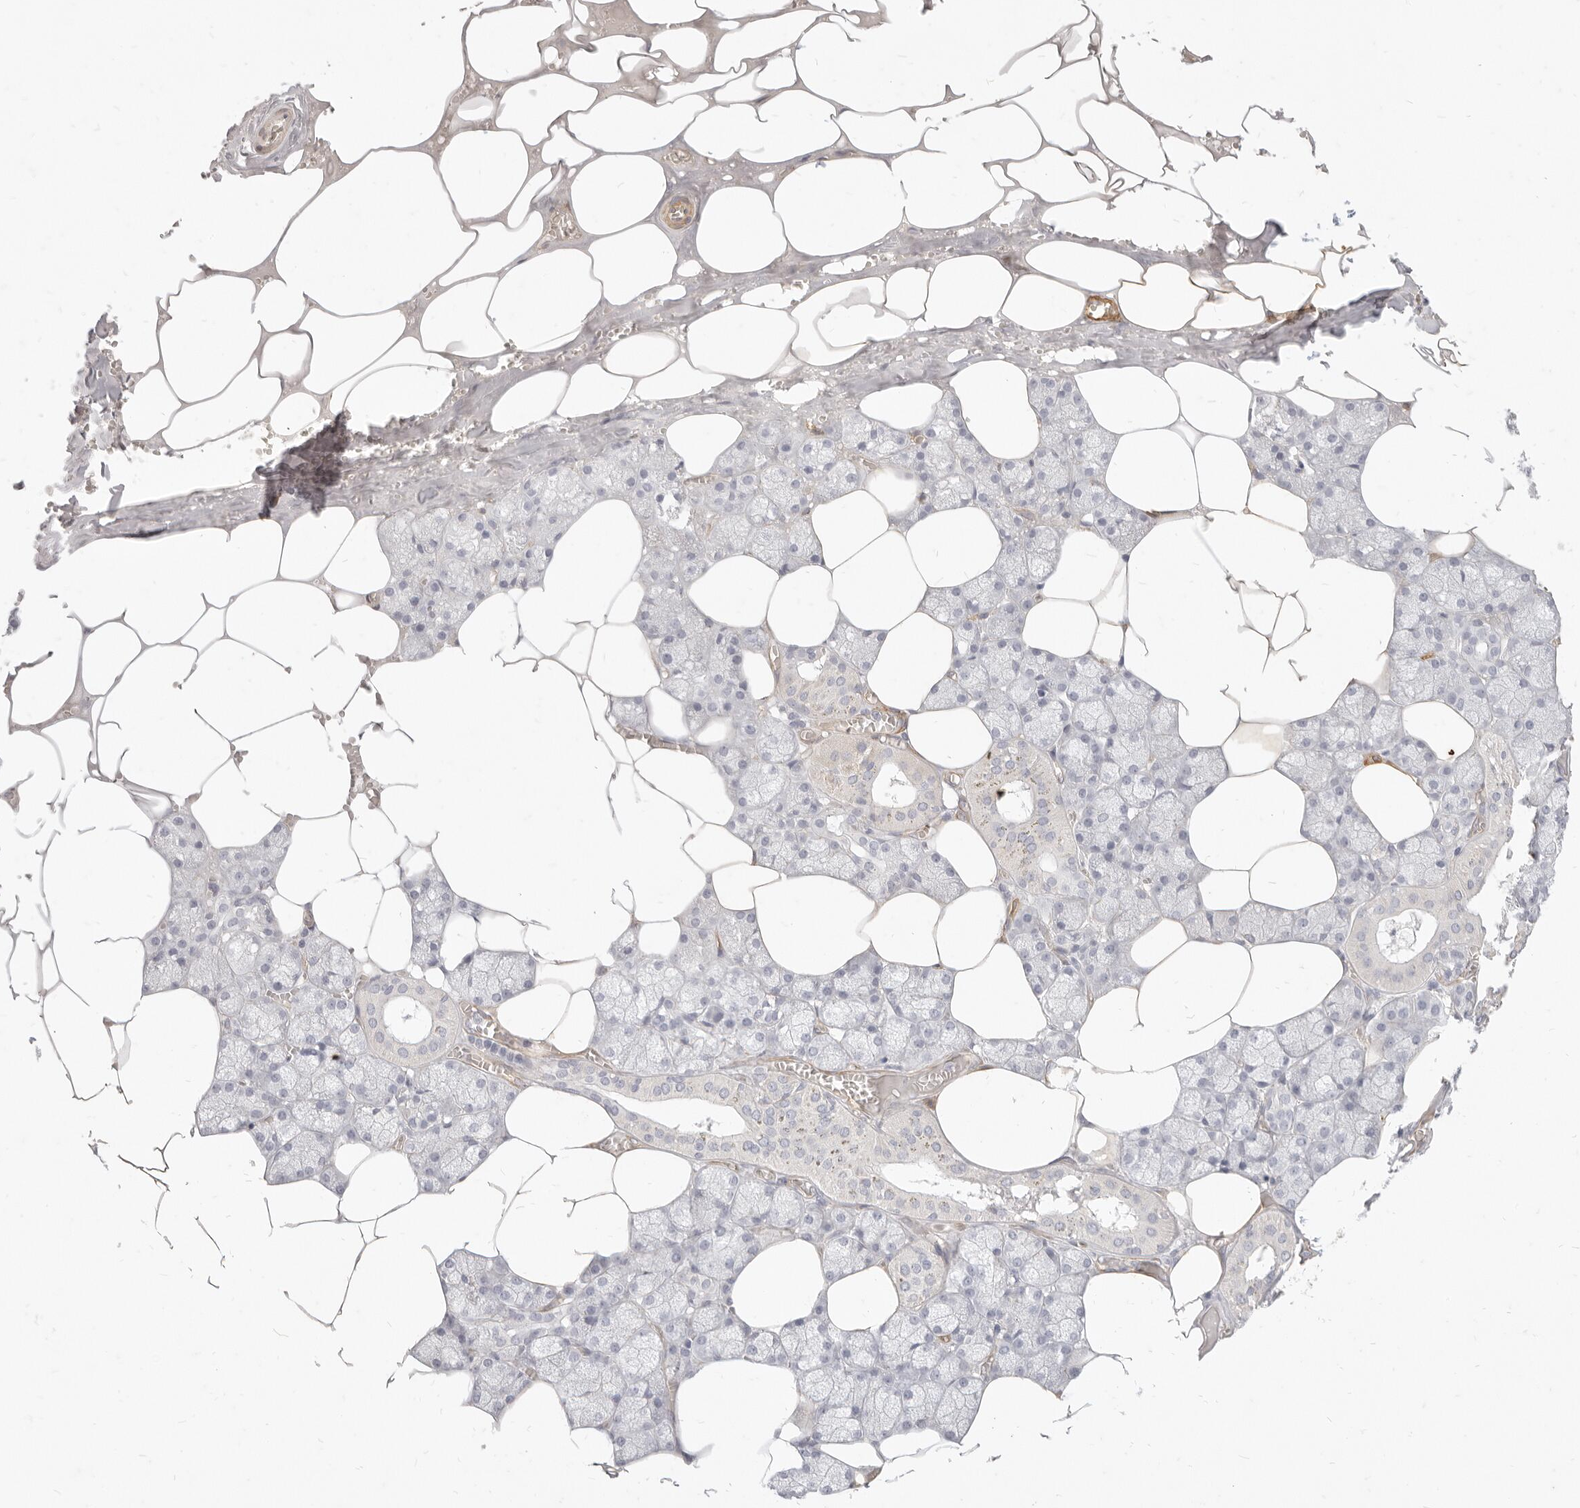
{"staining": {"intensity": "negative", "quantity": "none", "location": "none"}, "tissue": "salivary gland", "cell_type": "Glandular cells", "image_type": "normal", "snomed": [{"axis": "morphology", "description": "Normal tissue, NOS"}, {"axis": "topography", "description": "Salivary gland"}], "caption": "DAB (3,3'-diaminobenzidine) immunohistochemical staining of normal human salivary gland shows no significant positivity in glandular cells. (DAB (3,3'-diaminobenzidine) IHC visualized using brightfield microscopy, high magnification).", "gene": "NUS1", "patient": {"sex": "male", "age": 62}}